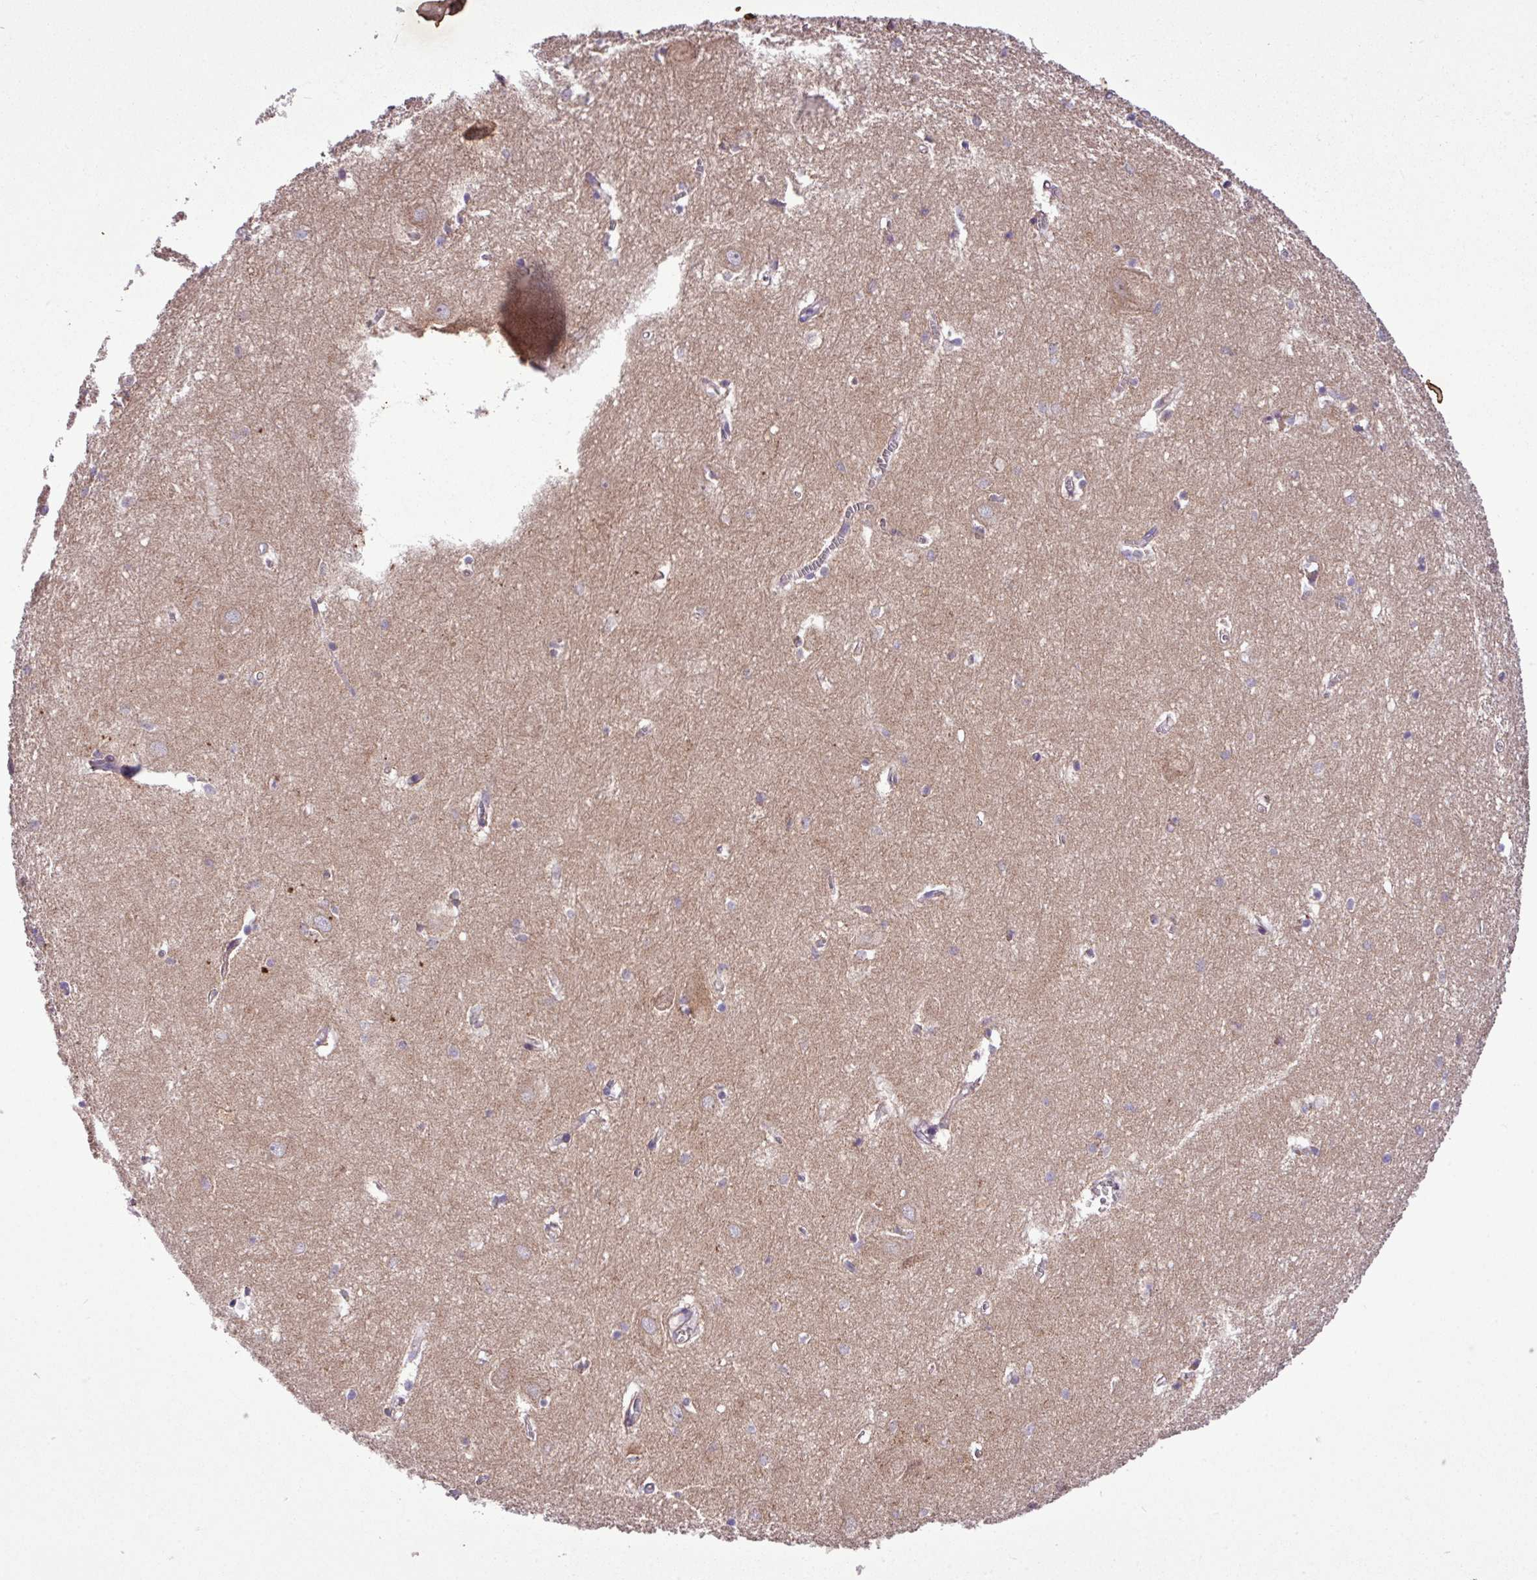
{"staining": {"intensity": "negative", "quantity": "none", "location": "none"}, "tissue": "hippocampus", "cell_type": "Glial cells", "image_type": "normal", "snomed": [{"axis": "morphology", "description": "Normal tissue, NOS"}, {"axis": "topography", "description": "Hippocampus"}], "caption": "Immunohistochemical staining of normal human hippocampus exhibits no significant expression in glial cells.", "gene": "TIMM10B", "patient": {"sex": "female", "age": 64}}